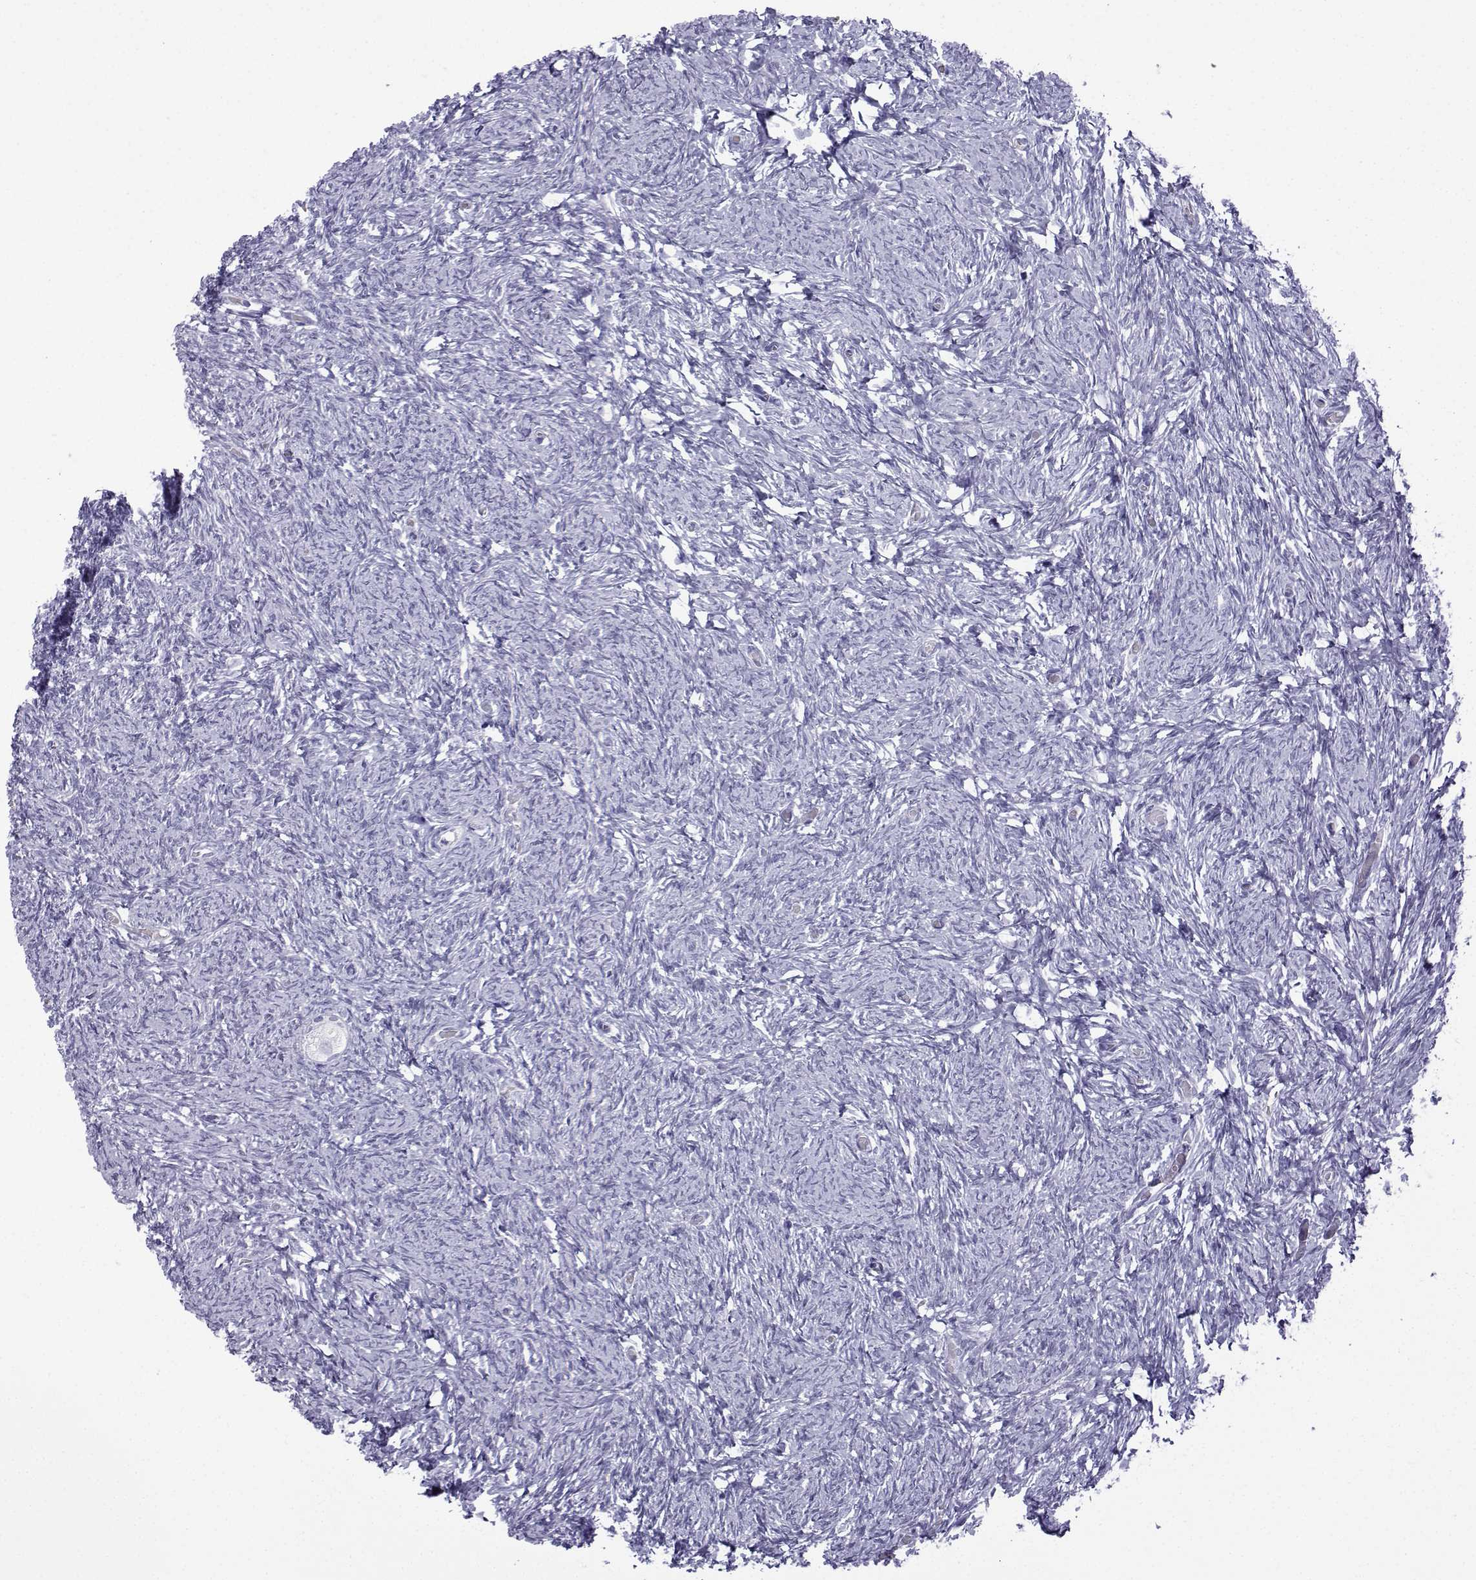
{"staining": {"intensity": "negative", "quantity": "none", "location": "none"}, "tissue": "ovary", "cell_type": "Follicle cells", "image_type": "normal", "snomed": [{"axis": "morphology", "description": "Normal tissue, NOS"}, {"axis": "topography", "description": "Ovary"}], "caption": "Photomicrograph shows no protein expression in follicle cells of unremarkable ovary.", "gene": "TRIM46", "patient": {"sex": "female", "age": 39}}